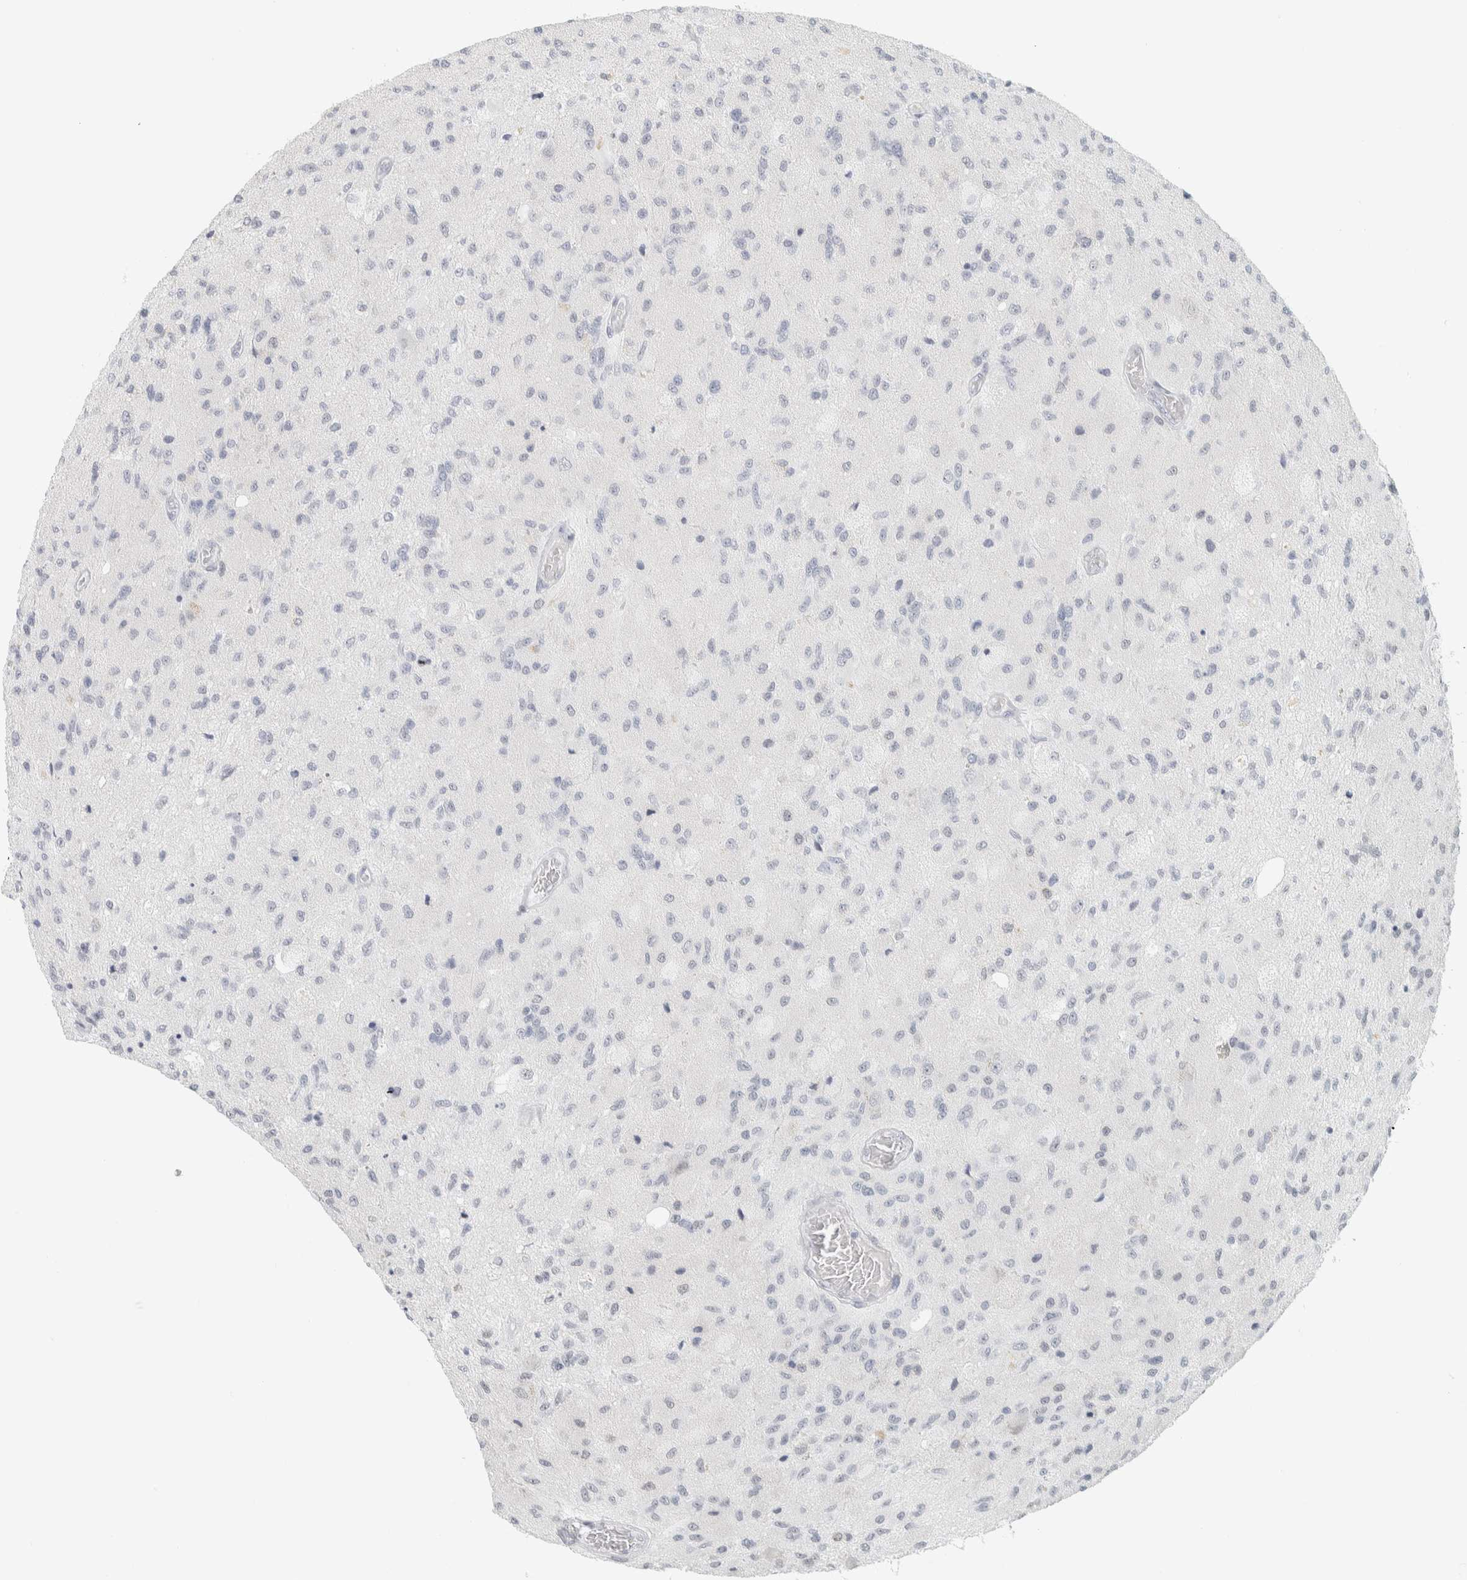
{"staining": {"intensity": "negative", "quantity": "none", "location": "none"}, "tissue": "glioma", "cell_type": "Tumor cells", "image_type": "cancer", "snomed": [{"axis": "morphology", "description": "Normal tissue, NOS"}, {"axis": "morphology", "description": "Glioma, malignant, High grade"}, {"axis": "topography", "description": "Cerebral cortex"}], "caption": "Tumor cells show no significant positivity in malignant glioma (high-grade).", "gene": "CDH17", "patient": {"sex": "male", "age": 77}}